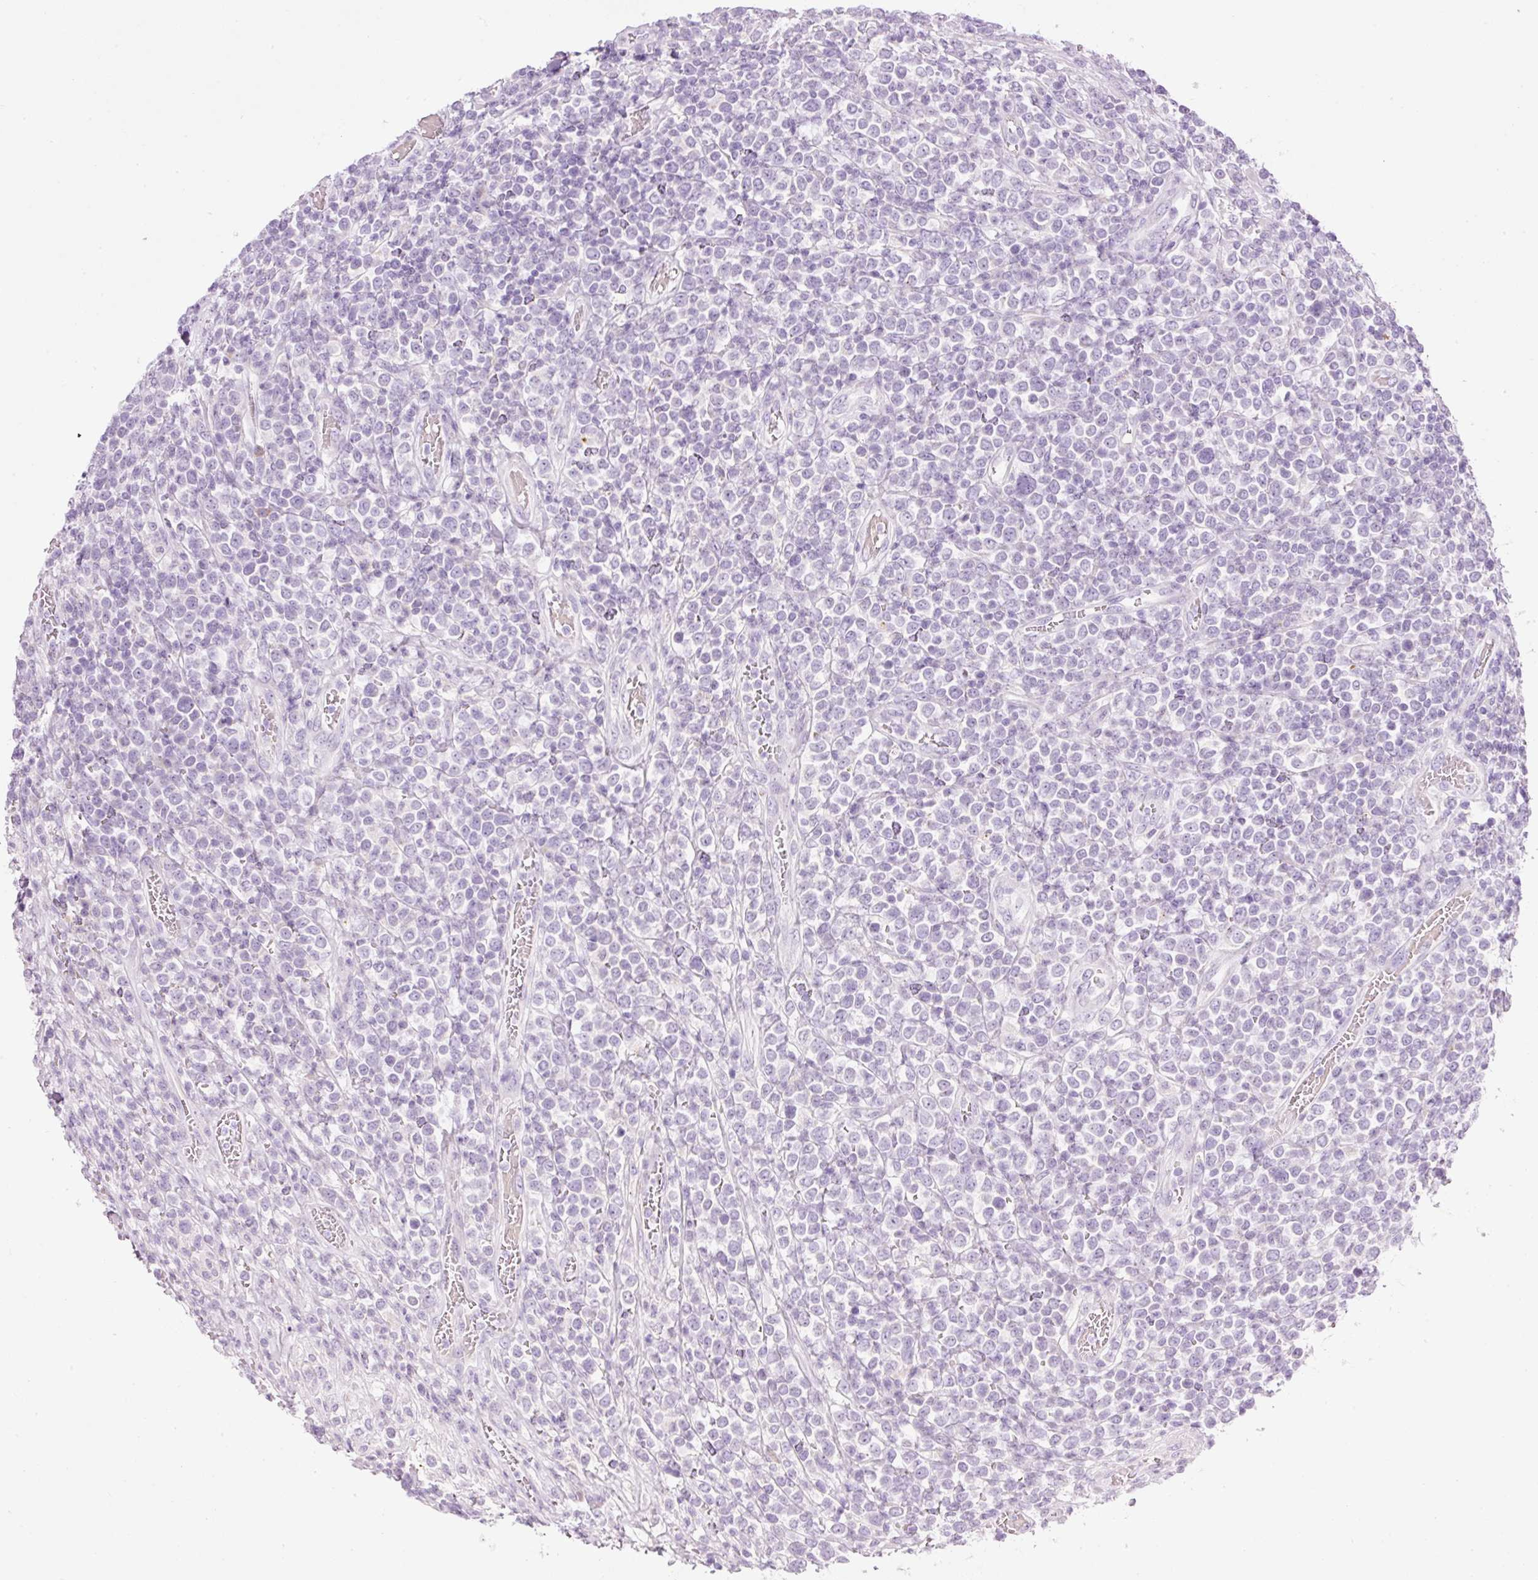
{"staining": {"intensity": "negative", "quantity": "none", "location": "none"}, "tissue": "lymphoma", "cell_type": "Tumor cells", "image_type": "cancer", "snomed": [{"axis": "morphology", "description": "Malignant lymphoma, non-Hodgkin's type, High grade"}, {"axis": "topography", "description": "Soft tissue"}], "caption": "Human high-grade malignant lymphoma, non-Hodgkin's type stained for a protein using immunohistochemistry (IHC) exhibits no staining in tumor cells.", "gene": "CARD16", "patient": {"sex": "female", "age": 56}}